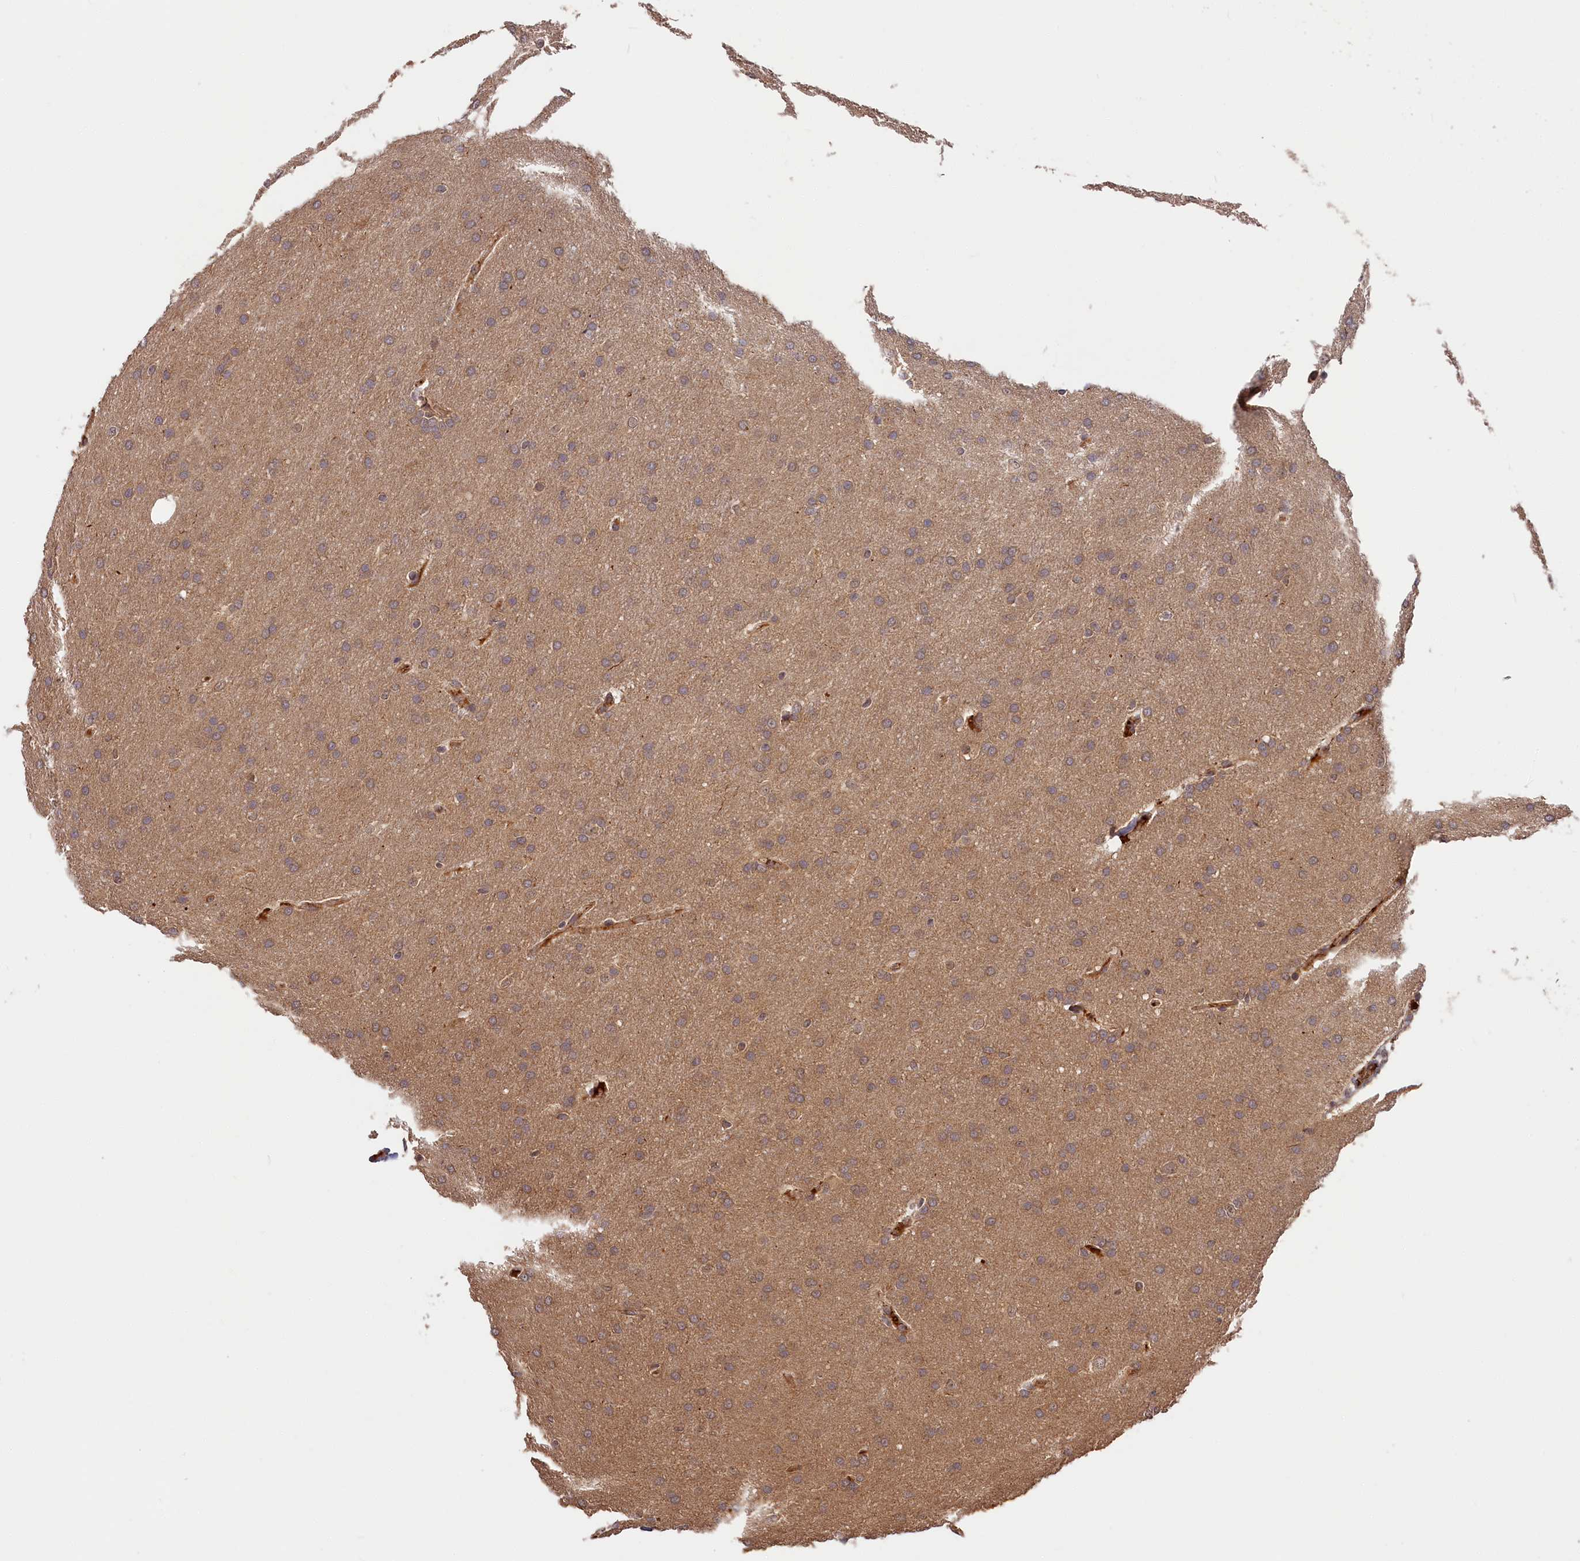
{"staining": {"intensity": "weak", "quantity": "<25%", "location": "cytoplasmic/membranous"}, "tissue": "glioma", "cell_type": "Tumor cells", "image_type": "cancer", "snomed": [{"axis": "morphology", "description": "Glioma, malignant, Low grade"}, {"axis": "topography", "description": "Brain"}], "caption": "Low-grade glioma (malignant) stained for a protein using IHC exhibits no positivity tumor cells.", "gene": "ITIH1", "patient": {"sex": "female", "age": 32}}